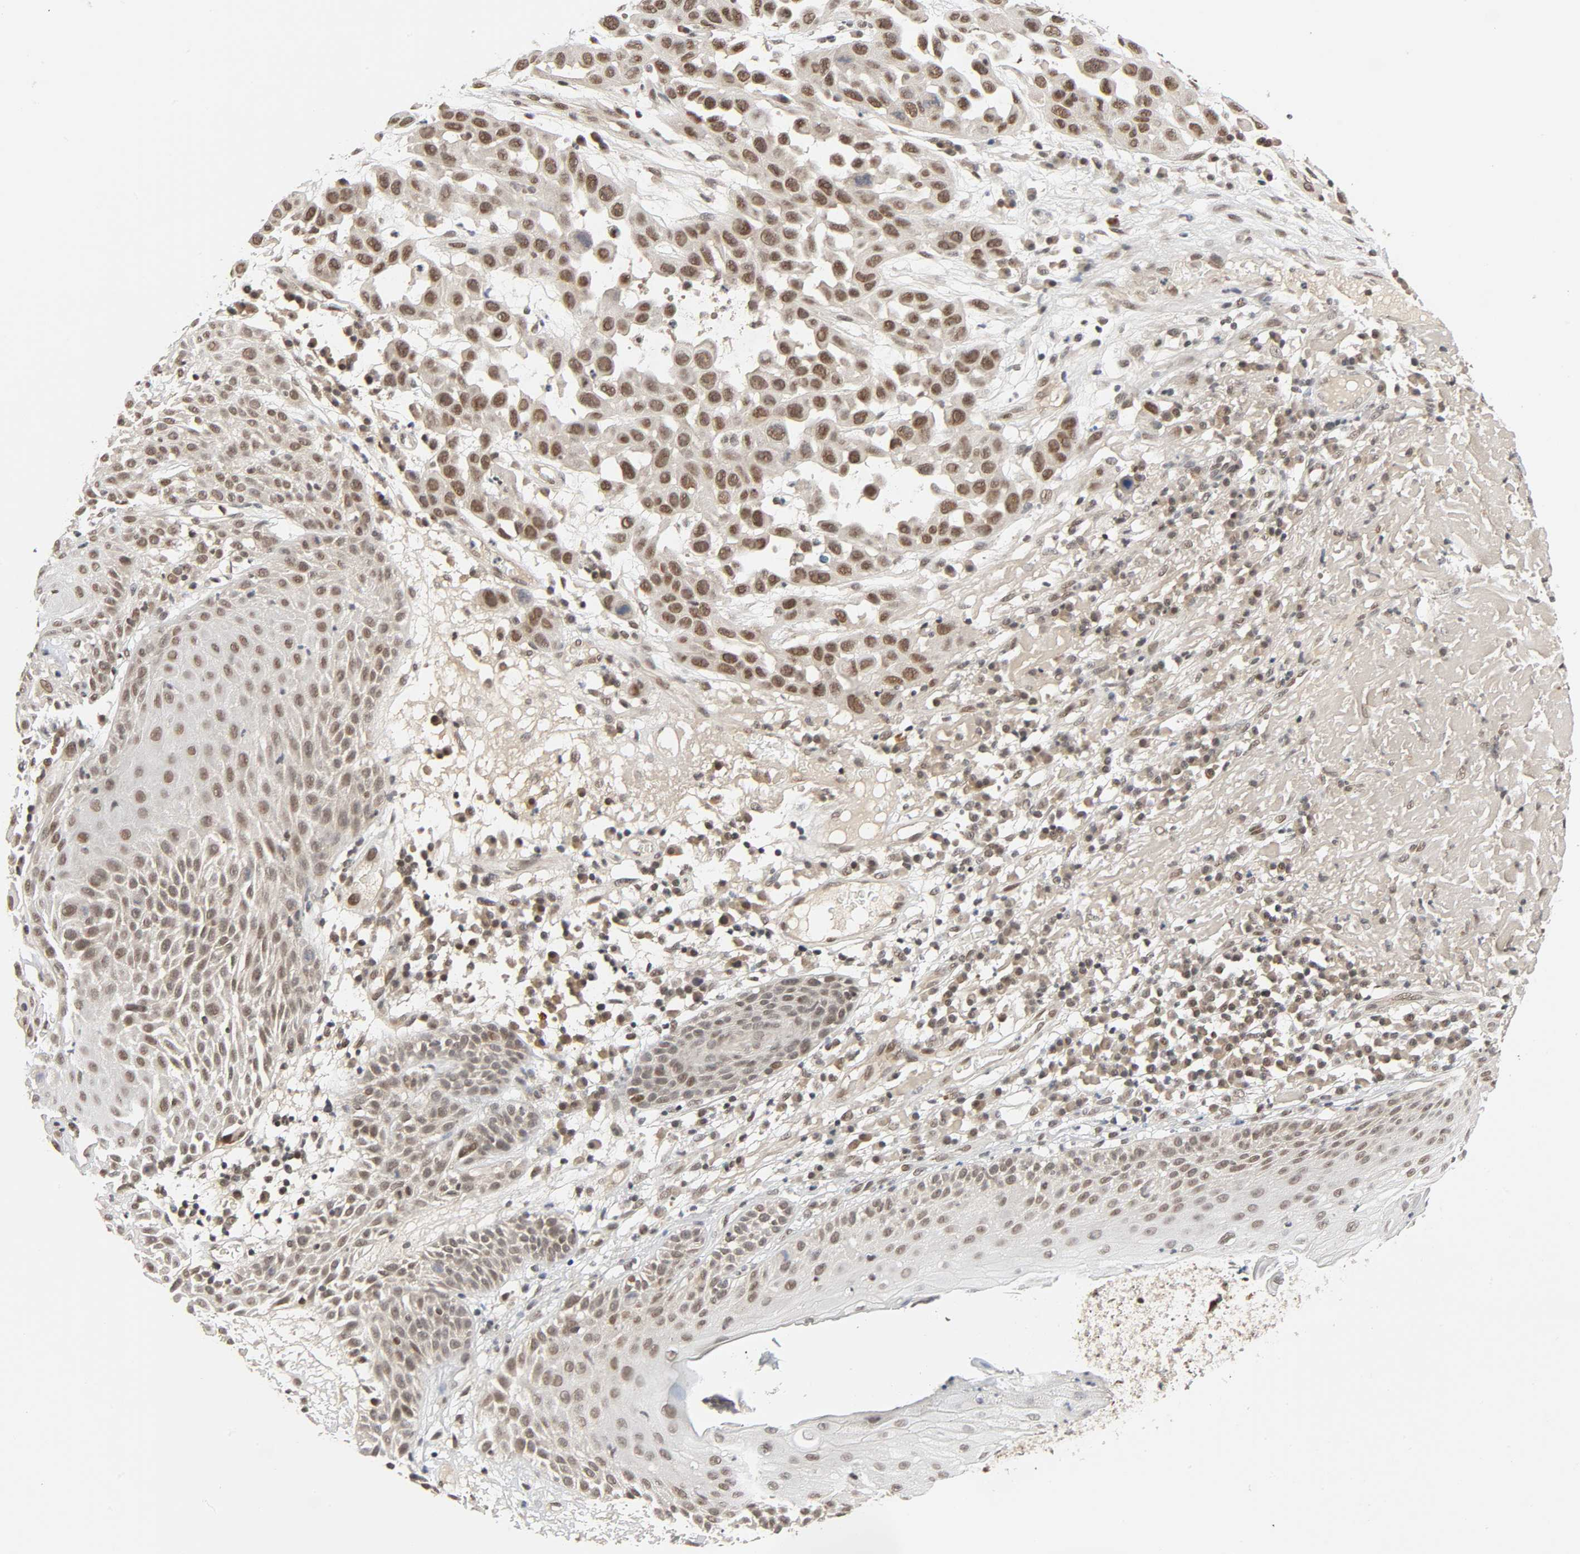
{"staining": {"intensity": "moderate", "quantity": ">75%", "location": "nuclear"}, "tissue": "skin cancer", "cell_type": "Tumor cells", "image_type": "cancer", "snomed": [{"axis": "morphology", "description": "Squamous cell carcinoma, NOS"}, {"axis": "topography", "description": "Skin"}], "caption": "Protein staining of squamous cell carcinoma (skin) tissue reveals moderate nuclear staining in about >75% of tumor cells. The staining was performed using DAB (3,3'-diaminobenzidine), with brown indicating positive protein expression. Nuclei are stained blue with hematoxylin.", "gene": "SMARCD1", "patient": {"sex": "male", "age": 81}}